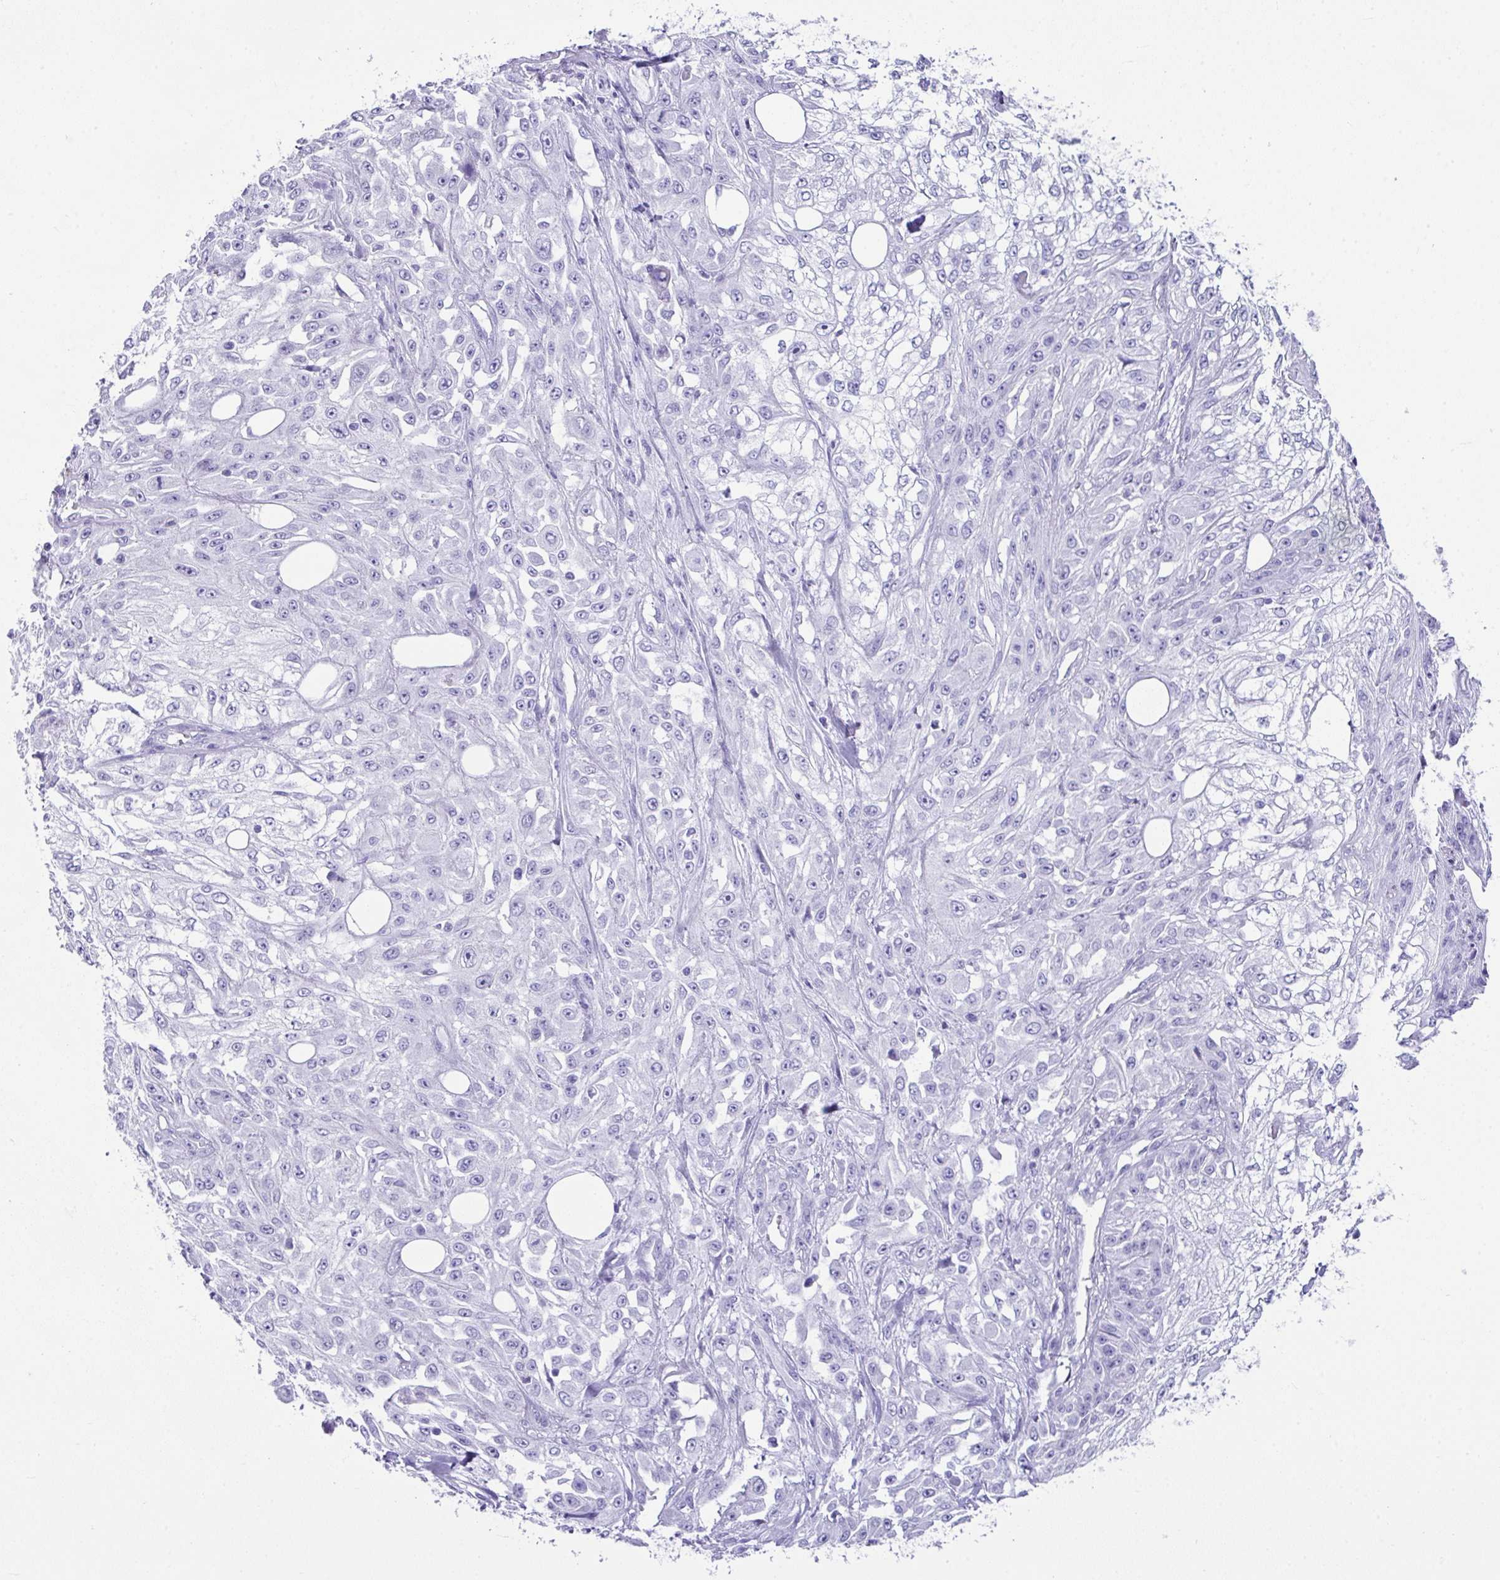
{"staining": {"intensity": "negative", "quantity": "none", "location": "none"}, "tissue": "skin cancer", "cell_type": "Tumor cells", "image_type": "cancer", "snomed": [{"axis": "morphology", "description": "Squamous cell carcinoma, NOS"}, {"axis": "morphology", "description": "Squamous cell carcinoma, metastatic, NOS"}, {"axis": "topography", "description": "Skin"}, {"axis": "topography", "description": "Lymph node"}], "caption": "A high-resolution photomicrograph shows IHC staining of skin cancer (metastatic squamous cell carcinoma), which exhibits no significant staining in tumor cells. (DAB immunohistochemistry (IHC) with hematoxylin counter stain).", "gene": "LGALS4", "patient": {"sex": "male", "age": 75}}